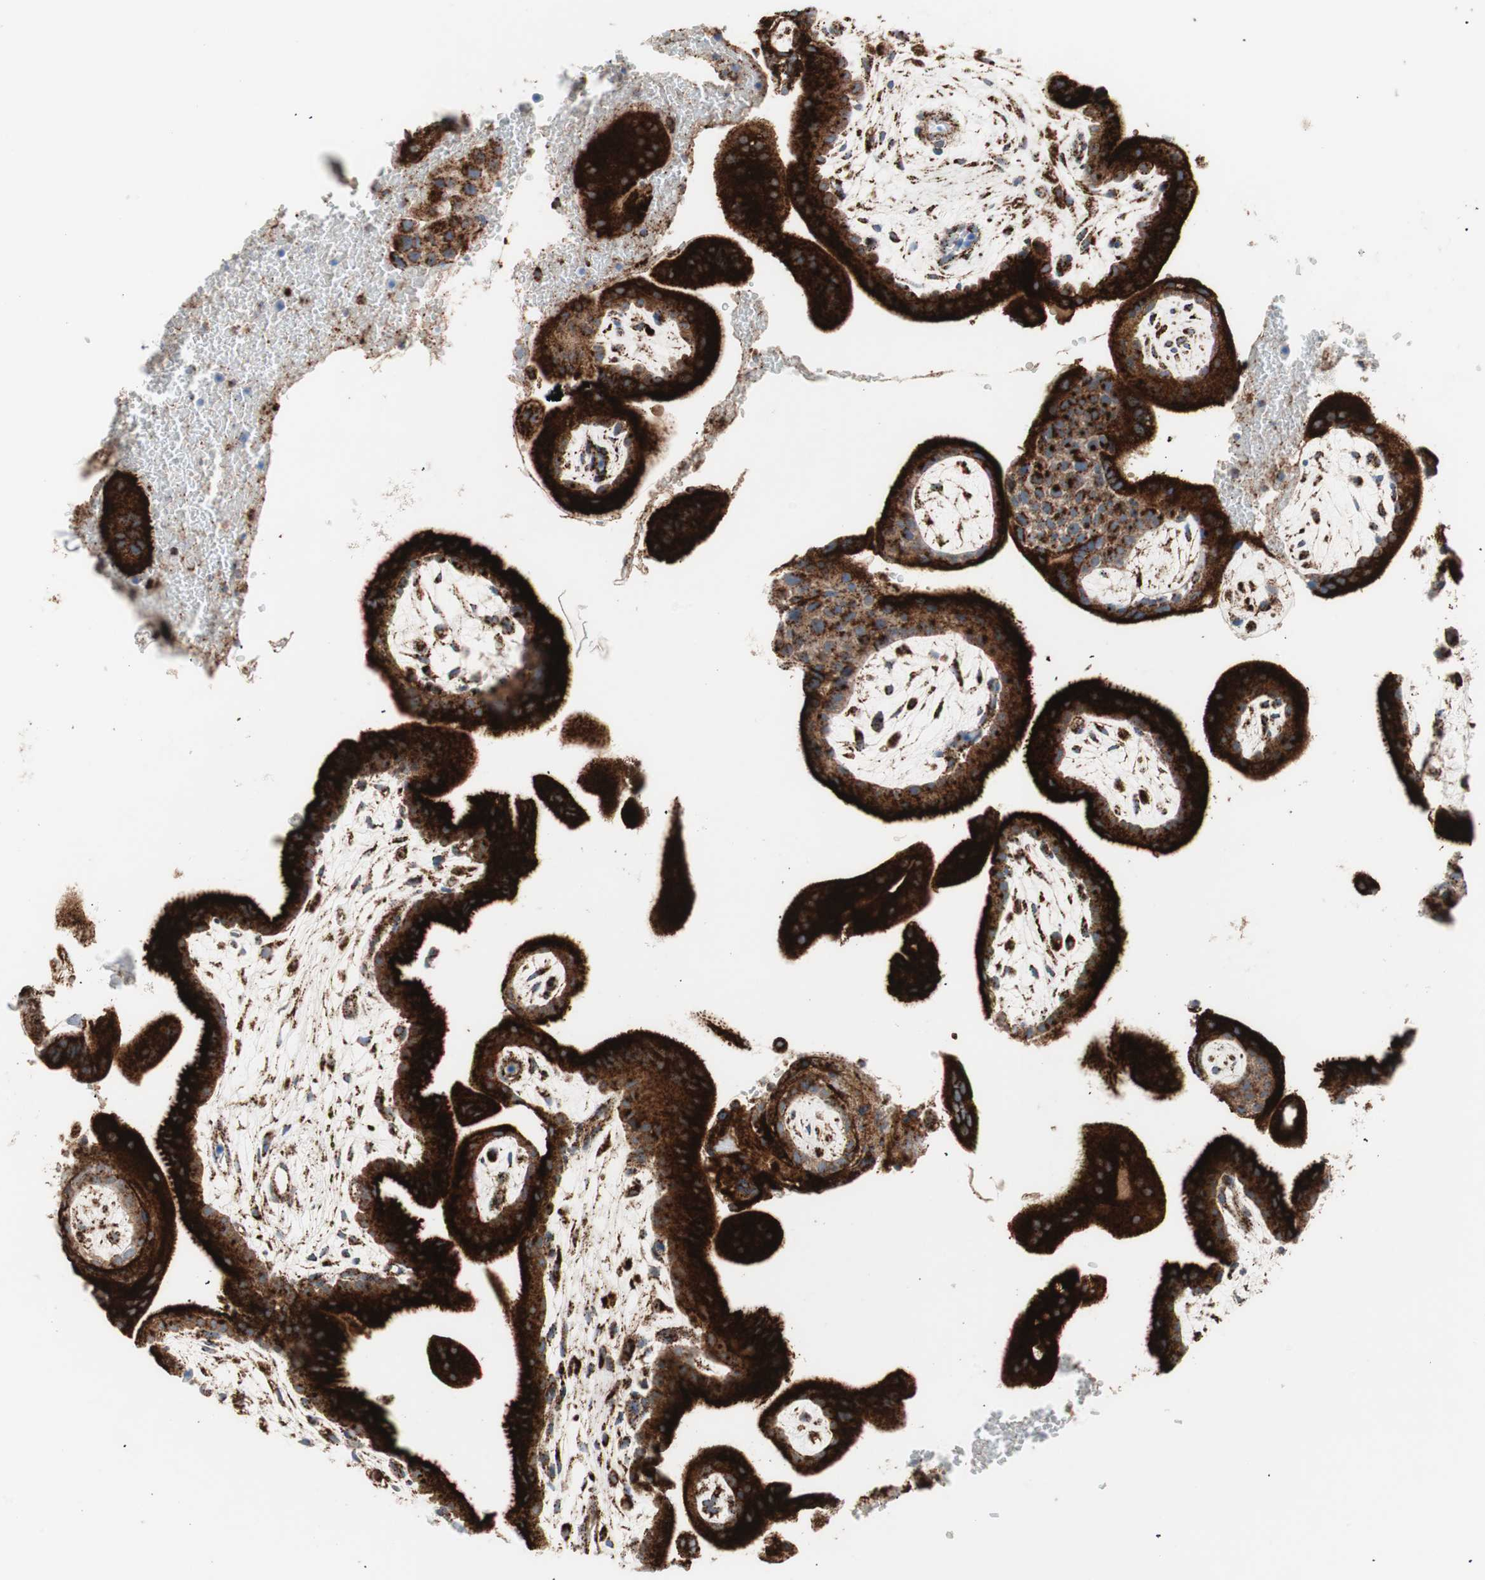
{"staining": {"intensity": "strong", "quantity": ">75%", "location": "cytoplasmic/membranous"}, "tissue": "placenta", "cell_type": "Decidual cells", "image_type": "normal", "snomed": [{"axis": "morphology", "description": "Normal tissue, NOS"}, {"axis": "topography", "description": "Placenta"}], "caption": "A brown stain labels strong cytoplasmic/membranous staining of a protein in decidual cells of unremarkable placenta. (DAB = brown stain, brightfield microscopy at high magnification).", "gene": "LAMP1", "patient": {"sex": "female", "age": 35}}